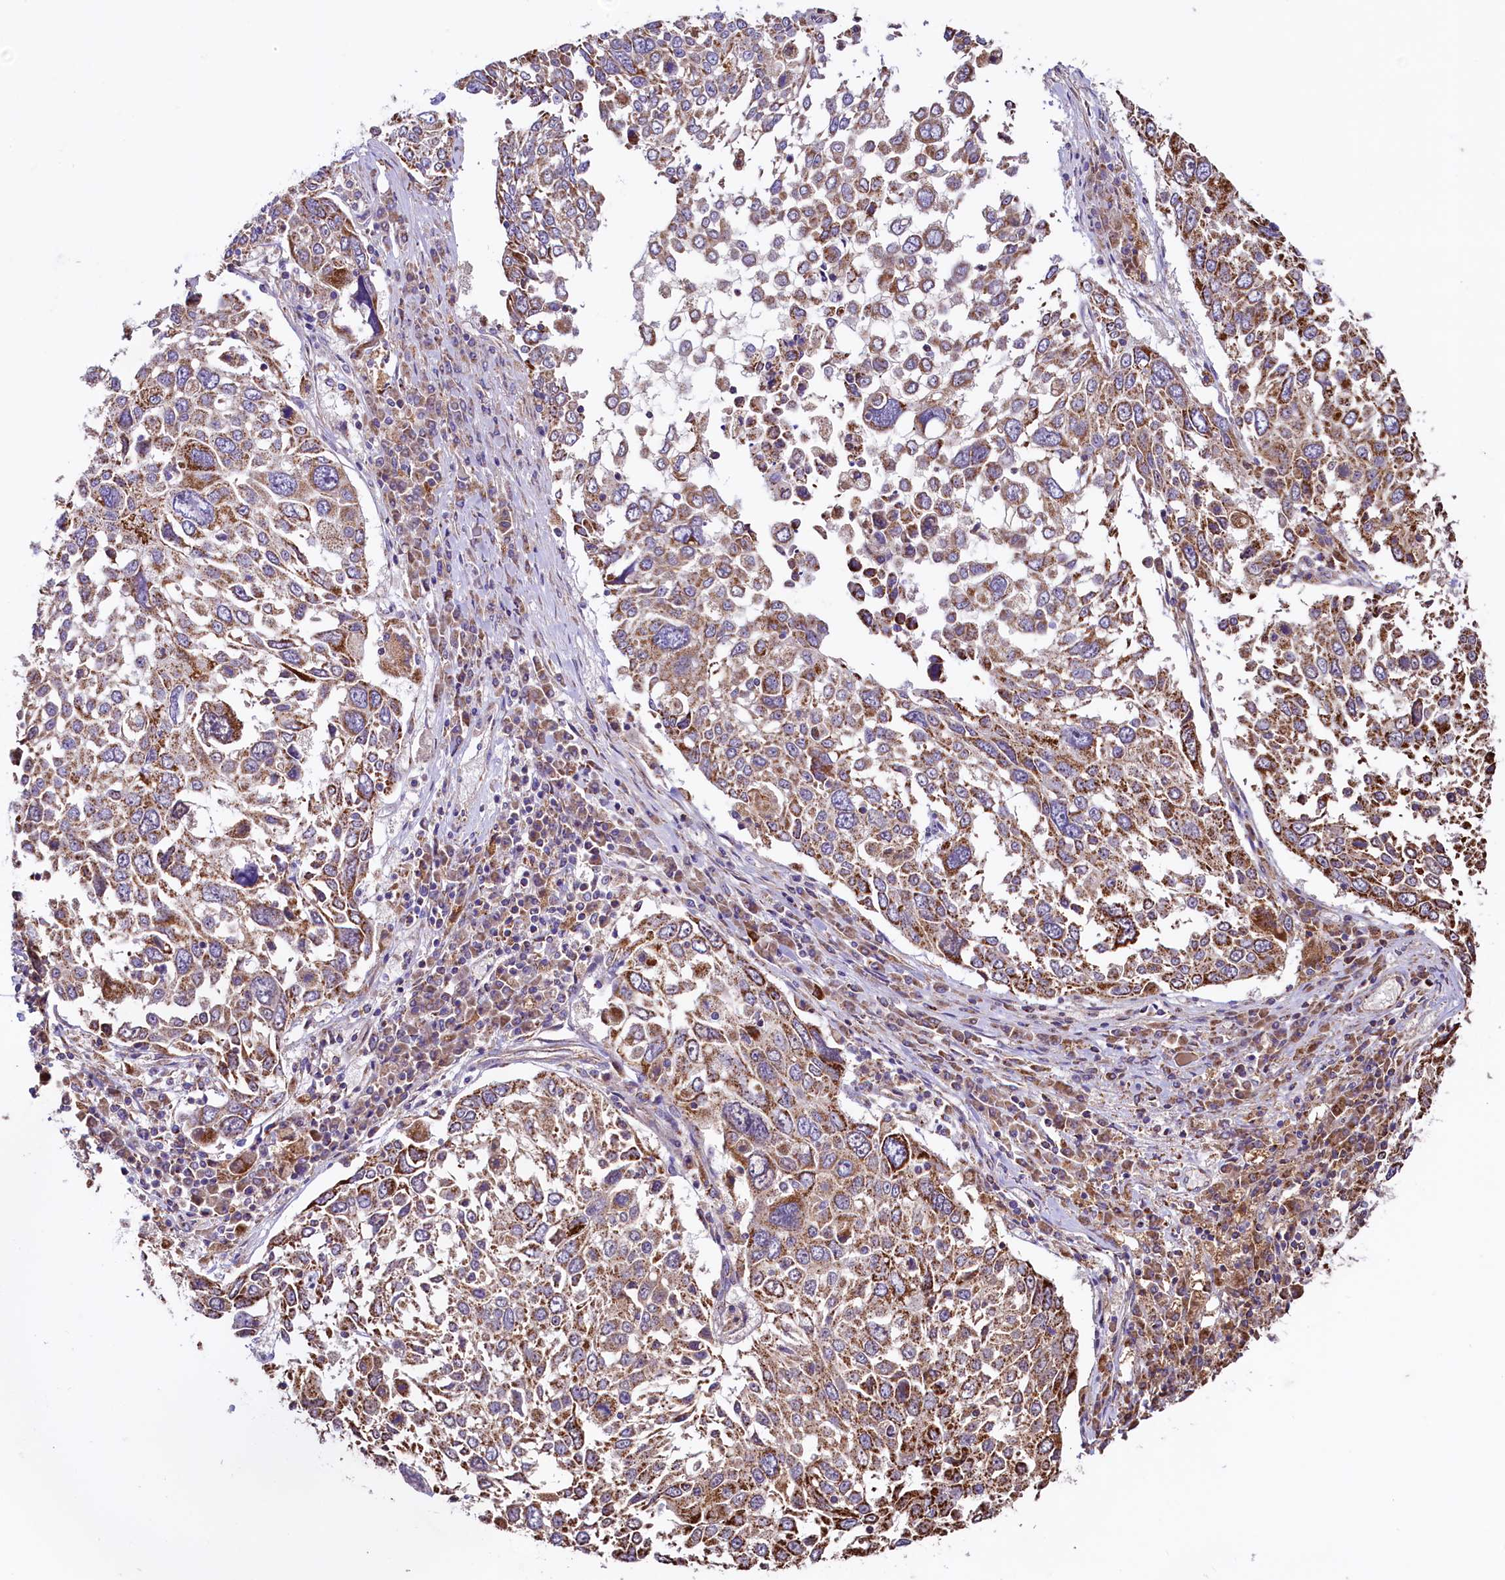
{"staining": {"intensity": "moderate", "quantity": "25%-75%", "location": "cytoplasmic/membranous"}, "tissue": "lung cancer", "cell_type": "Tumor cells", "image_type": "cancer", "snomed": [{"axis": "morphology", "description": "Squamous cell carcinoma, NOS"}, {"axis": "topography", "description": "Lung"}], "caption": "IHC of squamous cell carcinoma (lung) demonstrates medium levels of moderate cytoplasmic/membranous positivity in approximately 25%-75% of tumor cells.", "gene": "STARD5", "patient": {"sex": "male", "age": 65}}